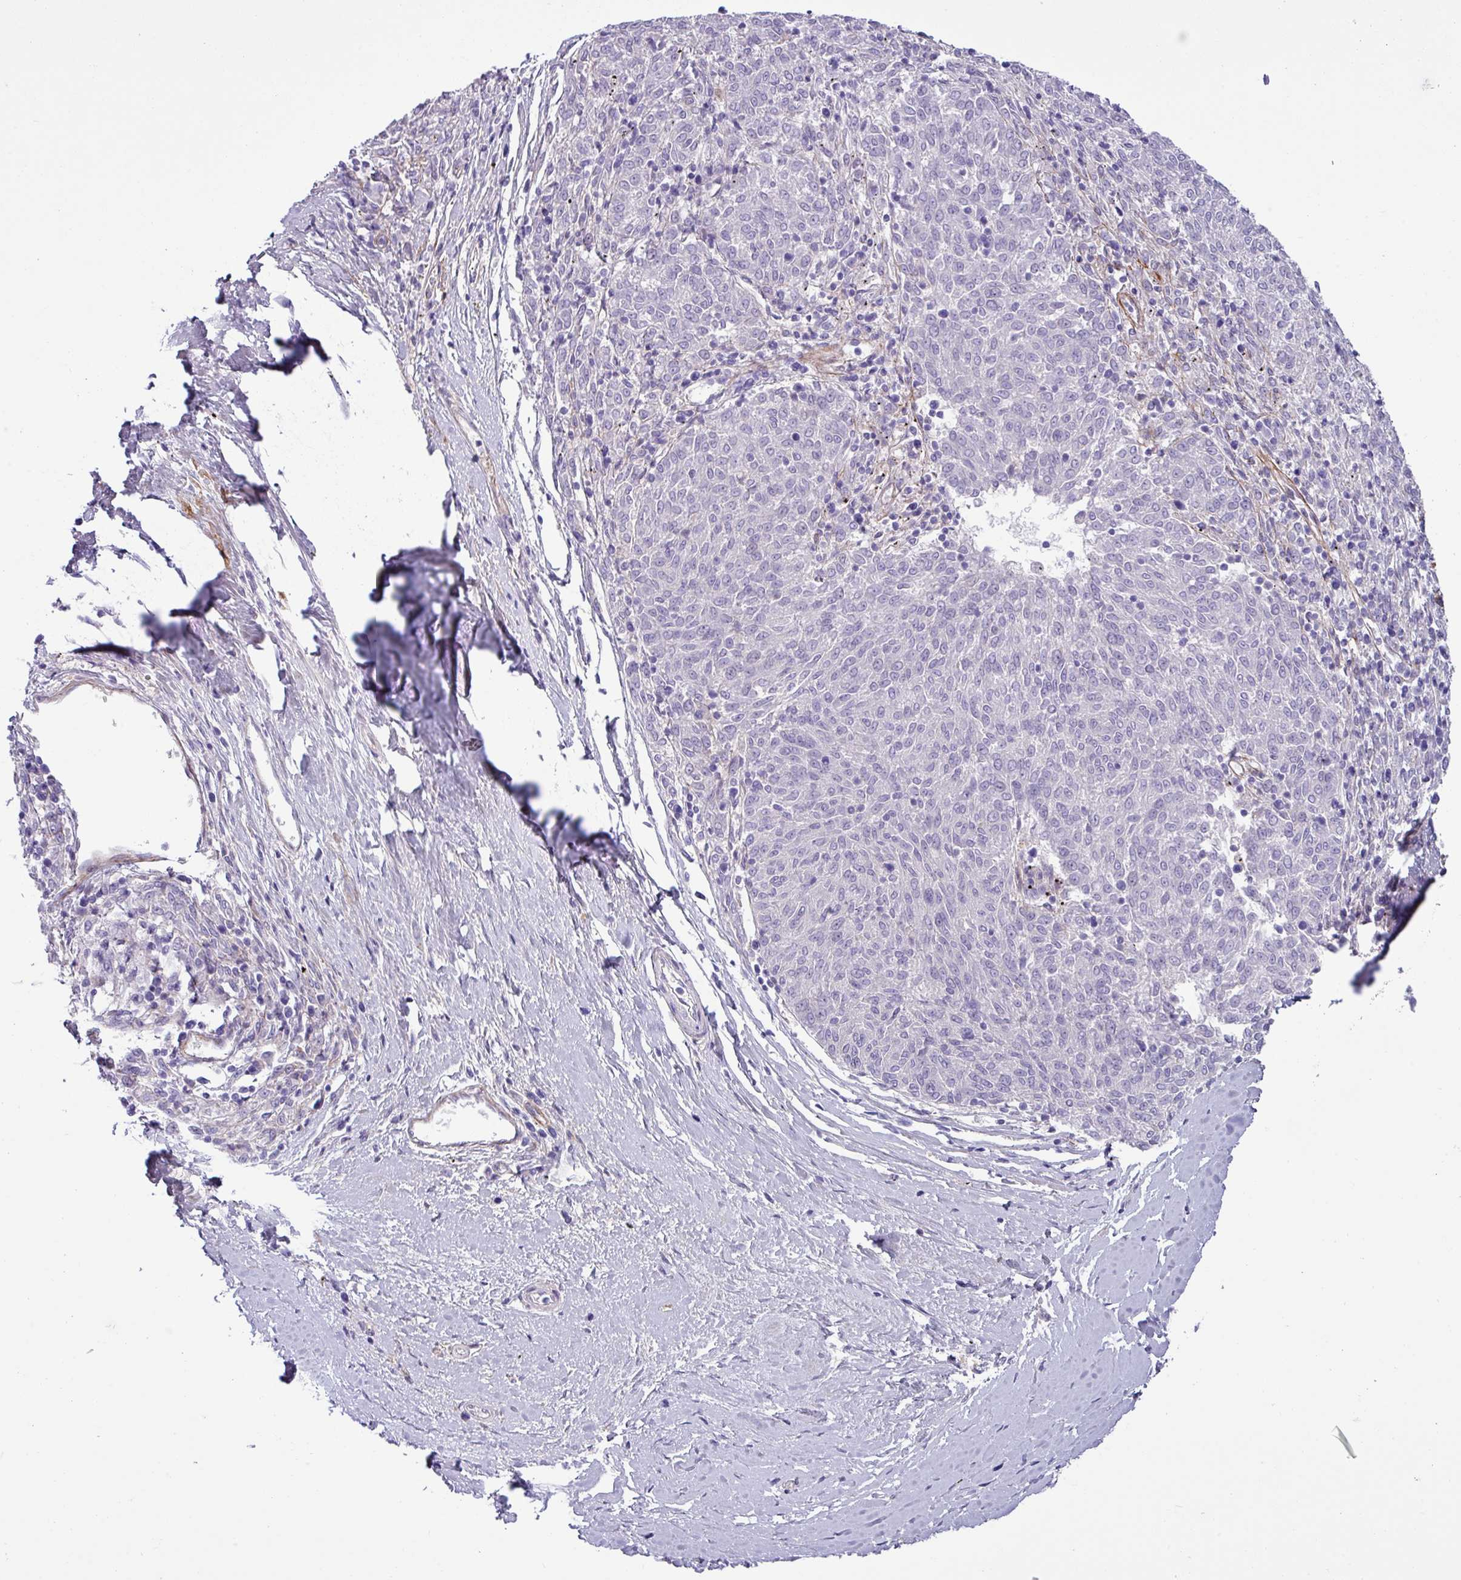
{"staining": {"intensity": "negative", "quantity": "none", "location": "none"}, "tissue": "melanoma", "cell_type": "Tumor cells", "image_type": "cancer", "snomed": [{"axis": "morphology", "description": "Malignant melanoma, NOS"}, {"axis": "topography", "description": "Skin"}], "caption": "This is a histopathology image of IHC staining of melanoma, which shows no positivity in tumor cells. Brightfield microscopy of IHC stained with DAB (3,3'-diaminobenzidine) (brown) and hematoxylin (blue), captured at high magnification.", "gene": "KIRREL3", "patient": {"sex": "female", "age": 72}}